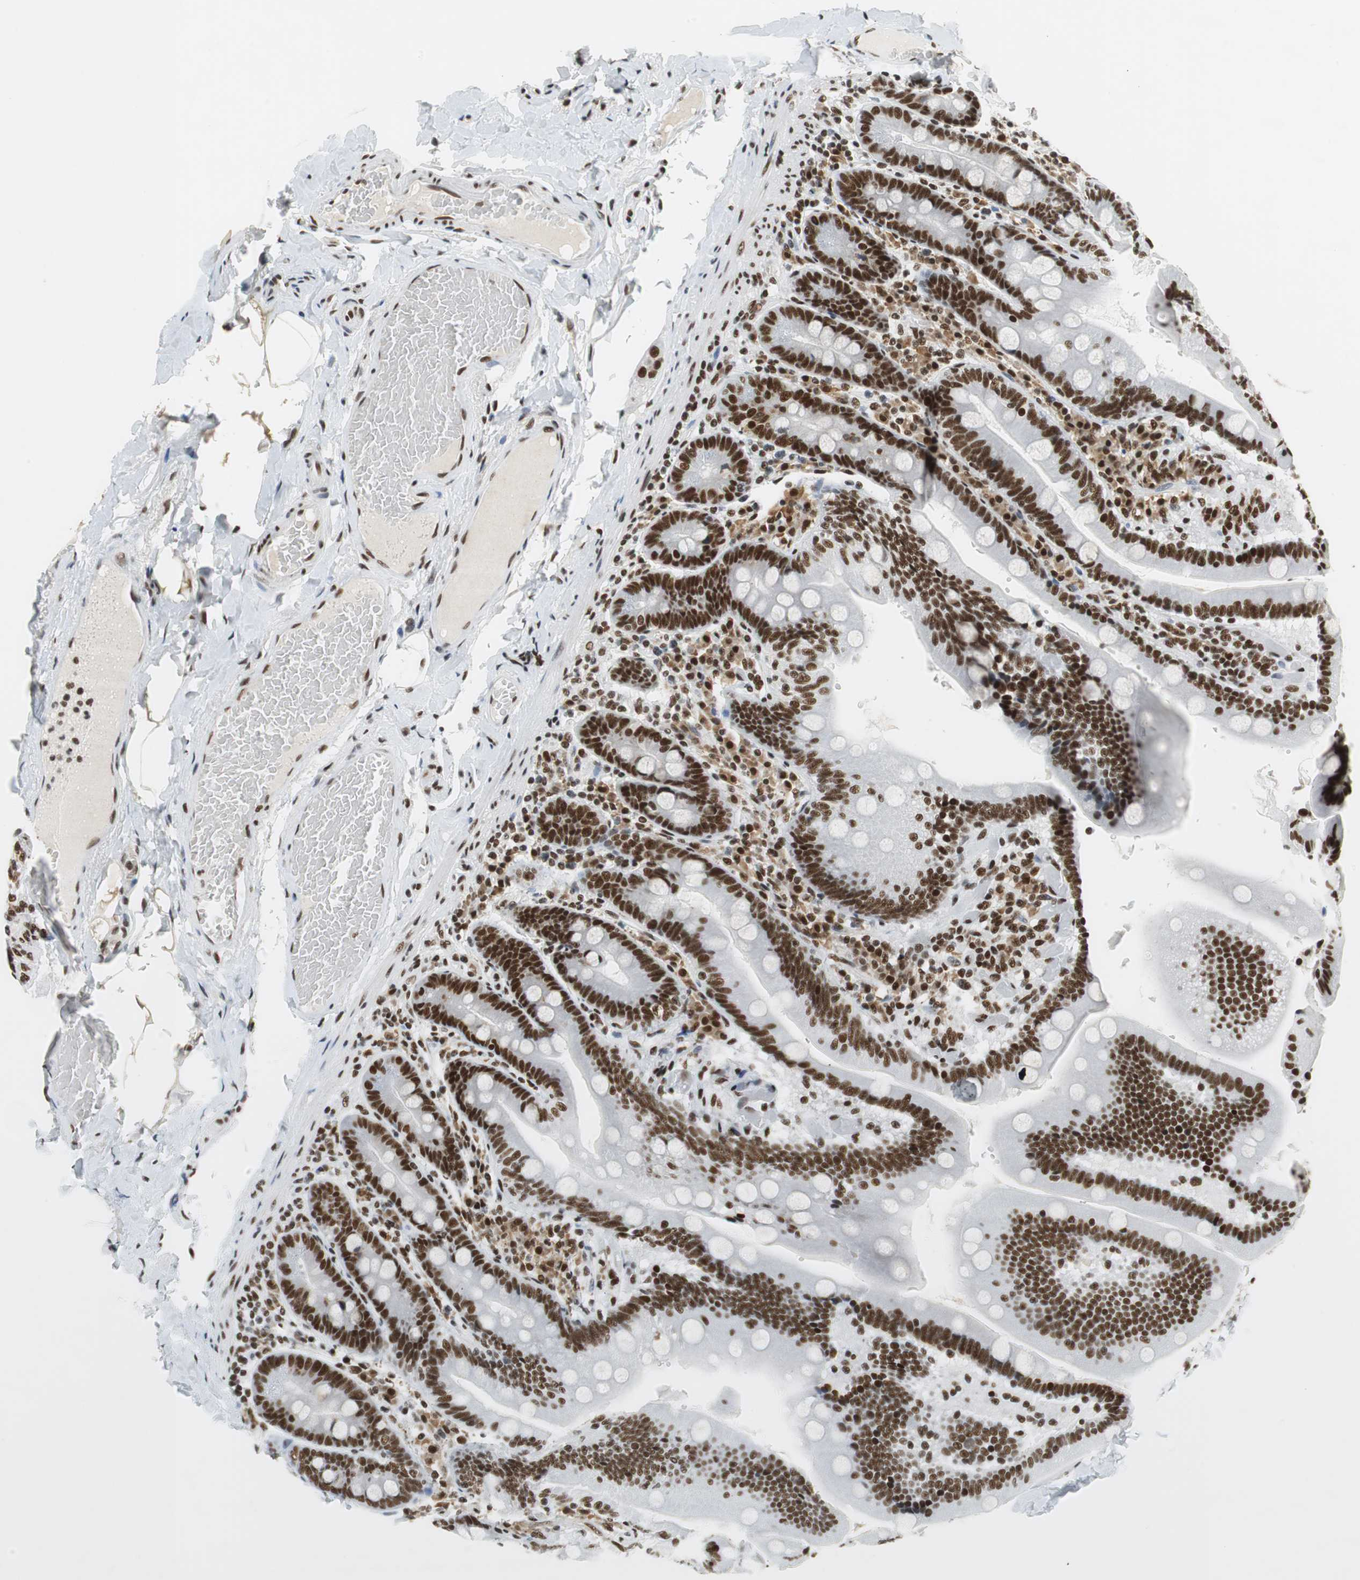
{"staining": {"intensity": "strong", "quantity": ">75%", "location": "nuclear"}, "tissue": "duodenum", "cell_type": "Glandular cells", "image_type": "normal", "snomed": [{"axis": "morphology", "description": "Normal tissue, NOS"}, {"axis": "topography", "description": "Duodenum"}], "caption": "Immunohistochemistry histopathology image of unremarkable duodenum stained for a protein (brown), which shows high levels of strong nuclear staining in about >75% of glandular cells.", "gene": "PRKDC", "patient": {"sex": "male", "age": 66}}